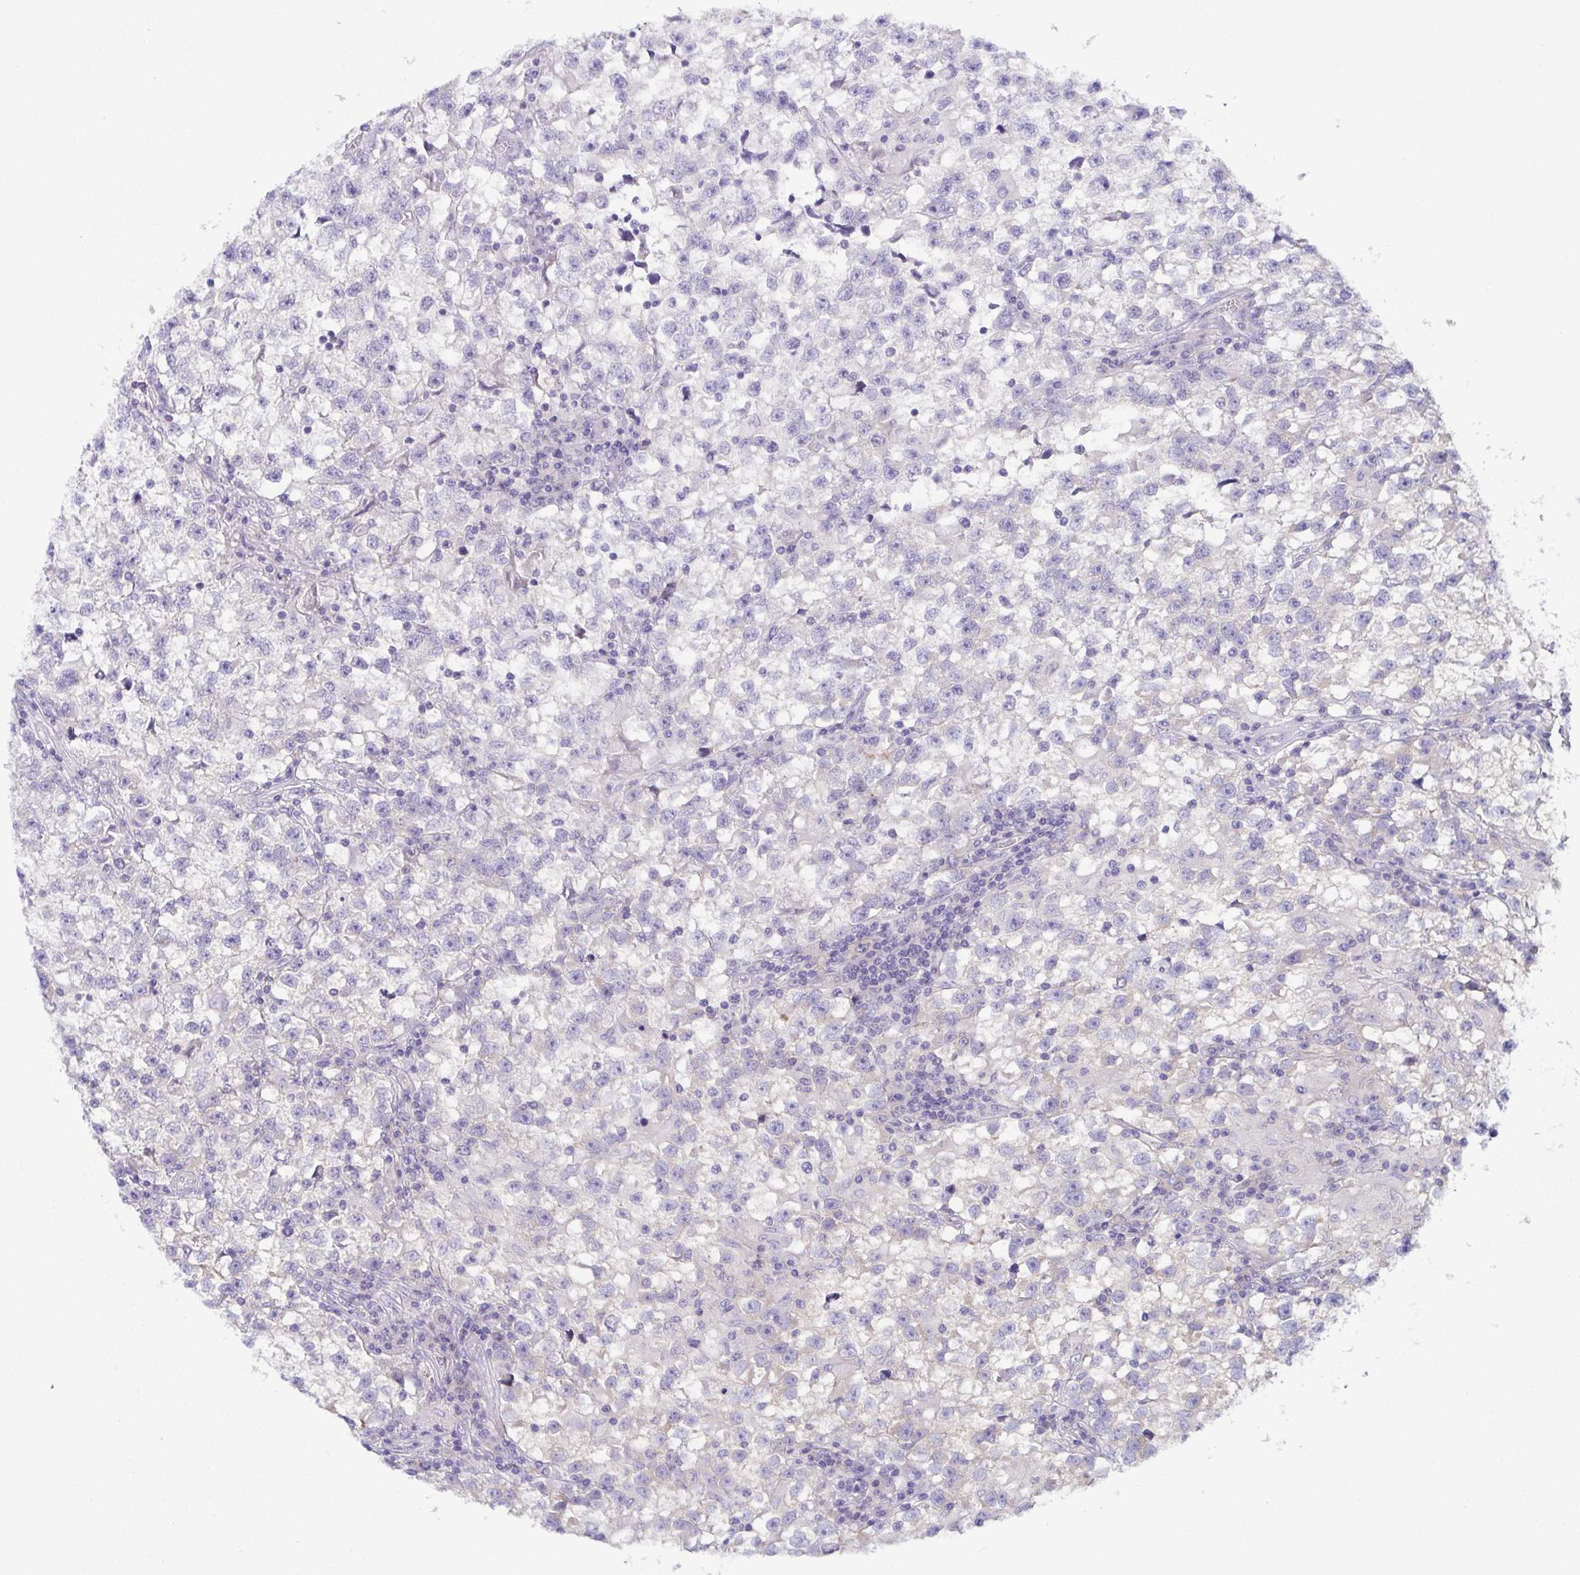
{"staining": {"intensity": "negative", "quantity": "none", "location": "none"}, "tissue": "testis cancer", "cell_type": "Tumor cells", "image_type": "cancer", "snomed": [{"axis": "morphology", "description": "Seminoma, NOS"}, {"axis": "topography", "description": "Testis"}], "caption": "An IHC micrograph of testis seminoma is shown. There is no staining in tumor cells of testis seminoma.", "gene": "CFAP97D1", "patient": {"sex": "male", "age": 31}}